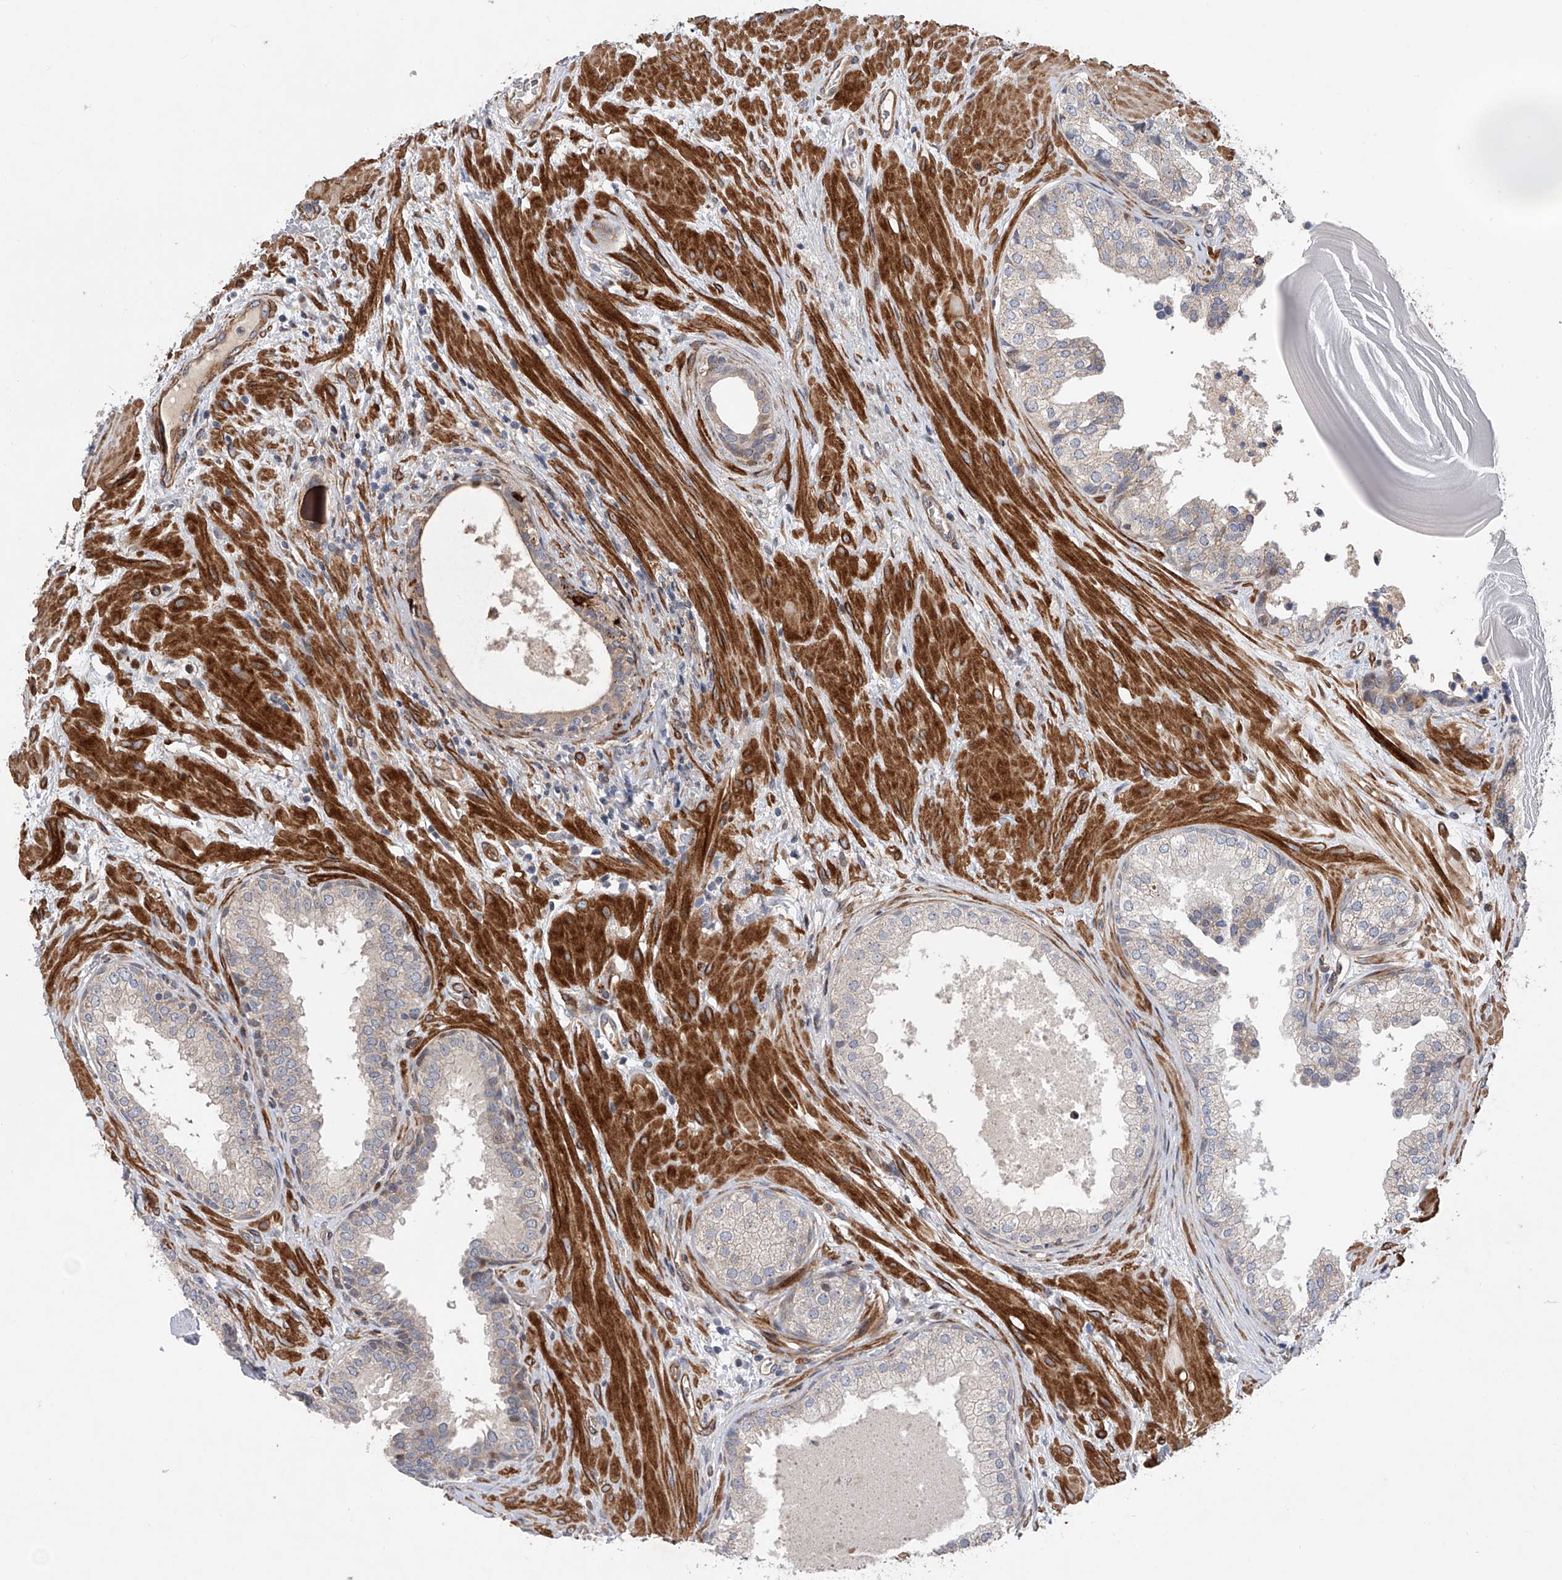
{"staining": {"intensity": "negative", "quantity": "none", "location": "none"}, "tissue": "prostate", "cell_type": "Glandular cells", "image_type": "normal", "snomed": [{"axis": "morphology", "description": "Normal tissue, NOS"}, {"axis": "topography", "description": "Prostate"}], "caption": "The image demonstrates no staining of glandular cells in benign prostate. (DAB immunohistochemistry (IHC) visualized using brightfield microscopy, high magnification).", "gene": "PDSS2", "patient": {"sex": "male", "age": 48}}